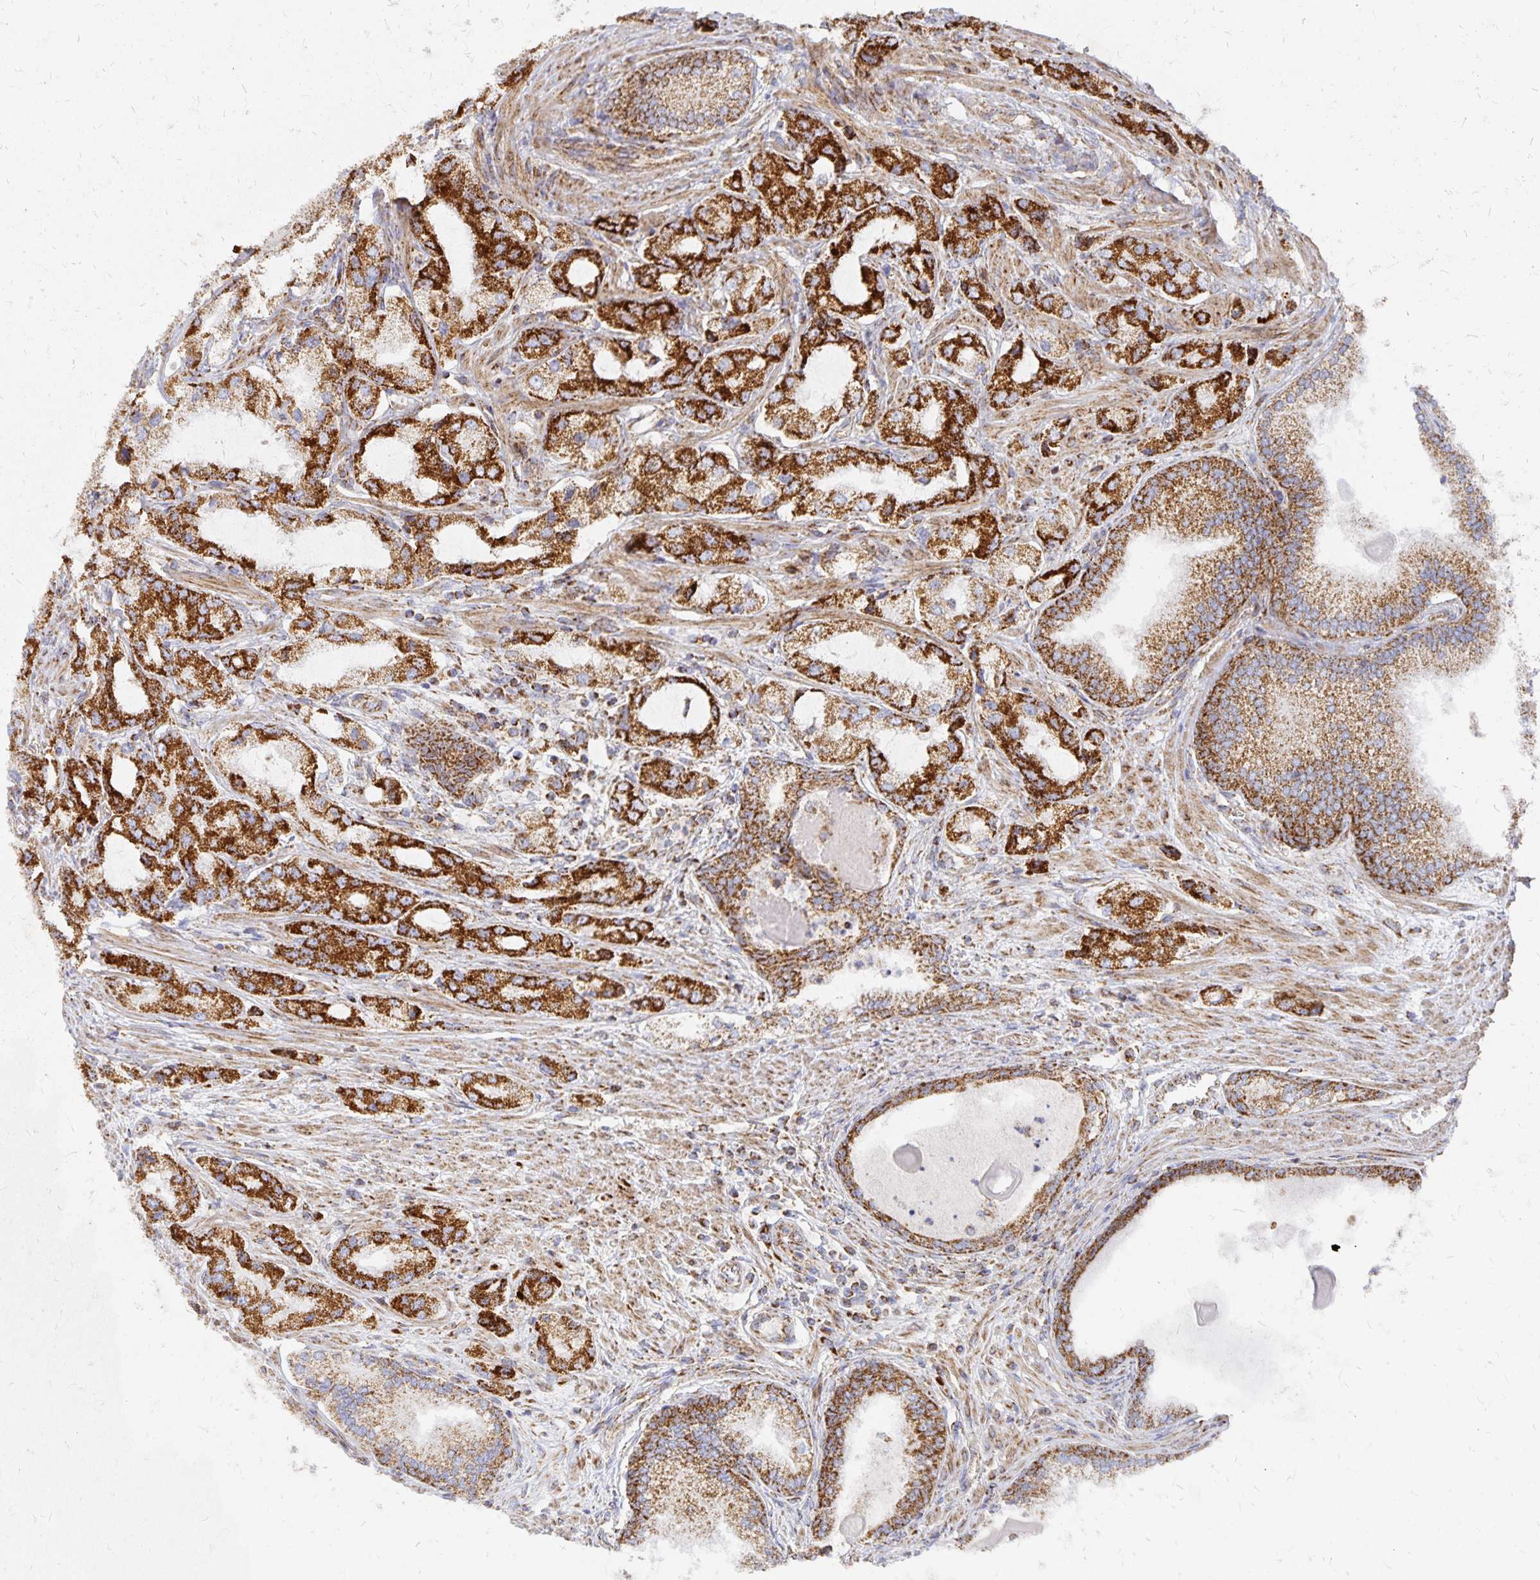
{"staining": {"intensity": "strong", "quantity": ">75%", "location": "cytoplasmic/membranous"}, "tissue": "prostate cancer", "cell_type": "Tumor cells", "image_type": "cancer", "snomed": [{"axis": "morphology", "description": "Adenocarcinoma, Low grade"}, {"axis": "topography", "description": "Prostate"}], "caption": "Immunohistochemical staining of adenocarcinoma (low-grade) (prostate) shows high levels of strong cytoplasmic/membranous protein staining in about >75% of tumor cells. (DAB = brown stain, brightfield microscopy at high magnification).", "gene": "STOML2", "patient": {"sex": "male", "age": 69}}